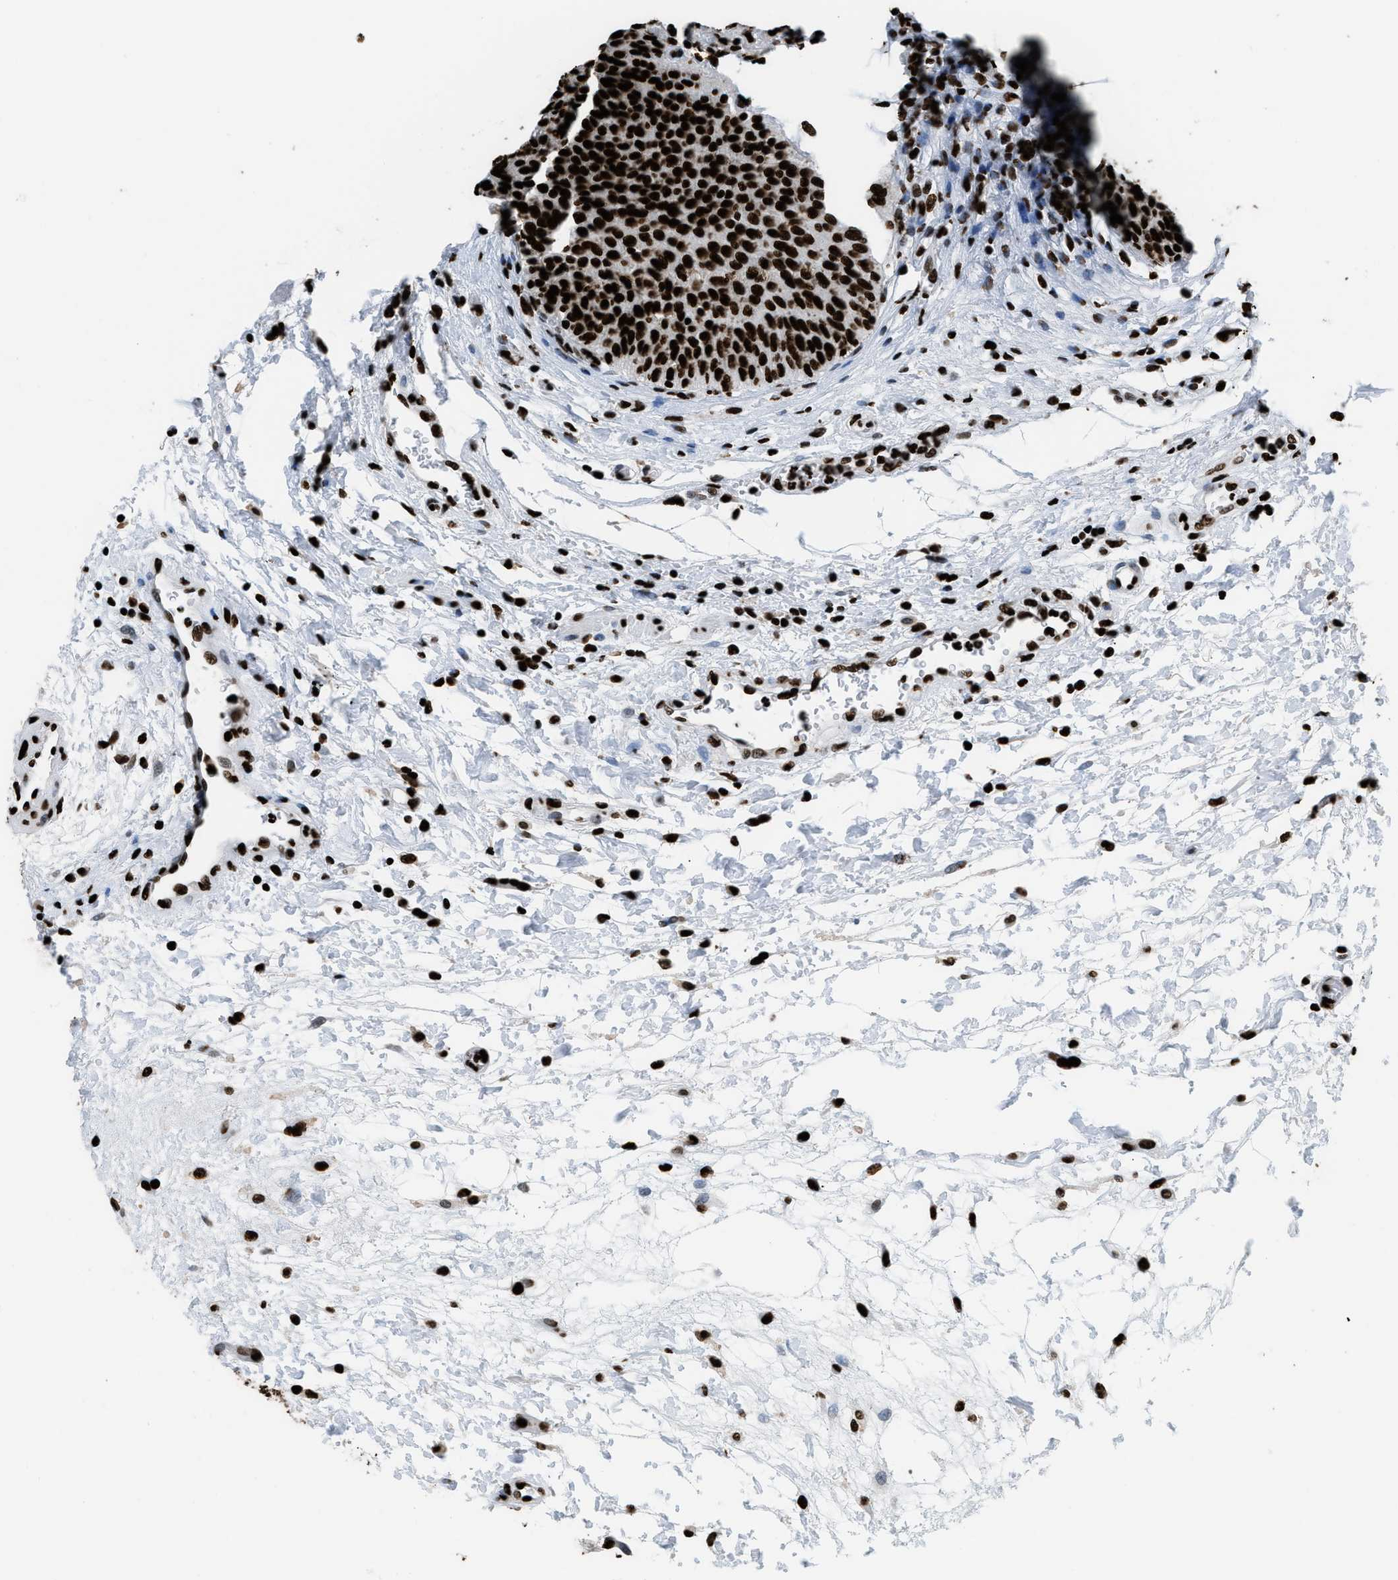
{"staining": {"intensity": "strong", "quantity": ">75%", "location": "nuclear"}, "tissue": "urinary bladder", "cell_type": "Urothelial cells", "image_type": "normal", "snomed": [{"axis": "morphology", "description": "Normal tissue, NOS"}, {"axis": "topography", "description": "Smooth muscle"}, {"axis": "topography", "description": "Urinary bladder"}], "caption": "Immunohistochemistry (IHC) staining of normal urinary bladder, which demonstrates high levels of strong nuclear expression in approximately >75% of urothelial cells indicating strong nuclear protein expression. The staining was performed using DAB (3,3'-diaminobenzidine) (brown) for protein detection and nuclei were counterstained in hematoxylin (blue).", "gene": "HNRNPM", "patient": {"sex": "male", "age": 35}}